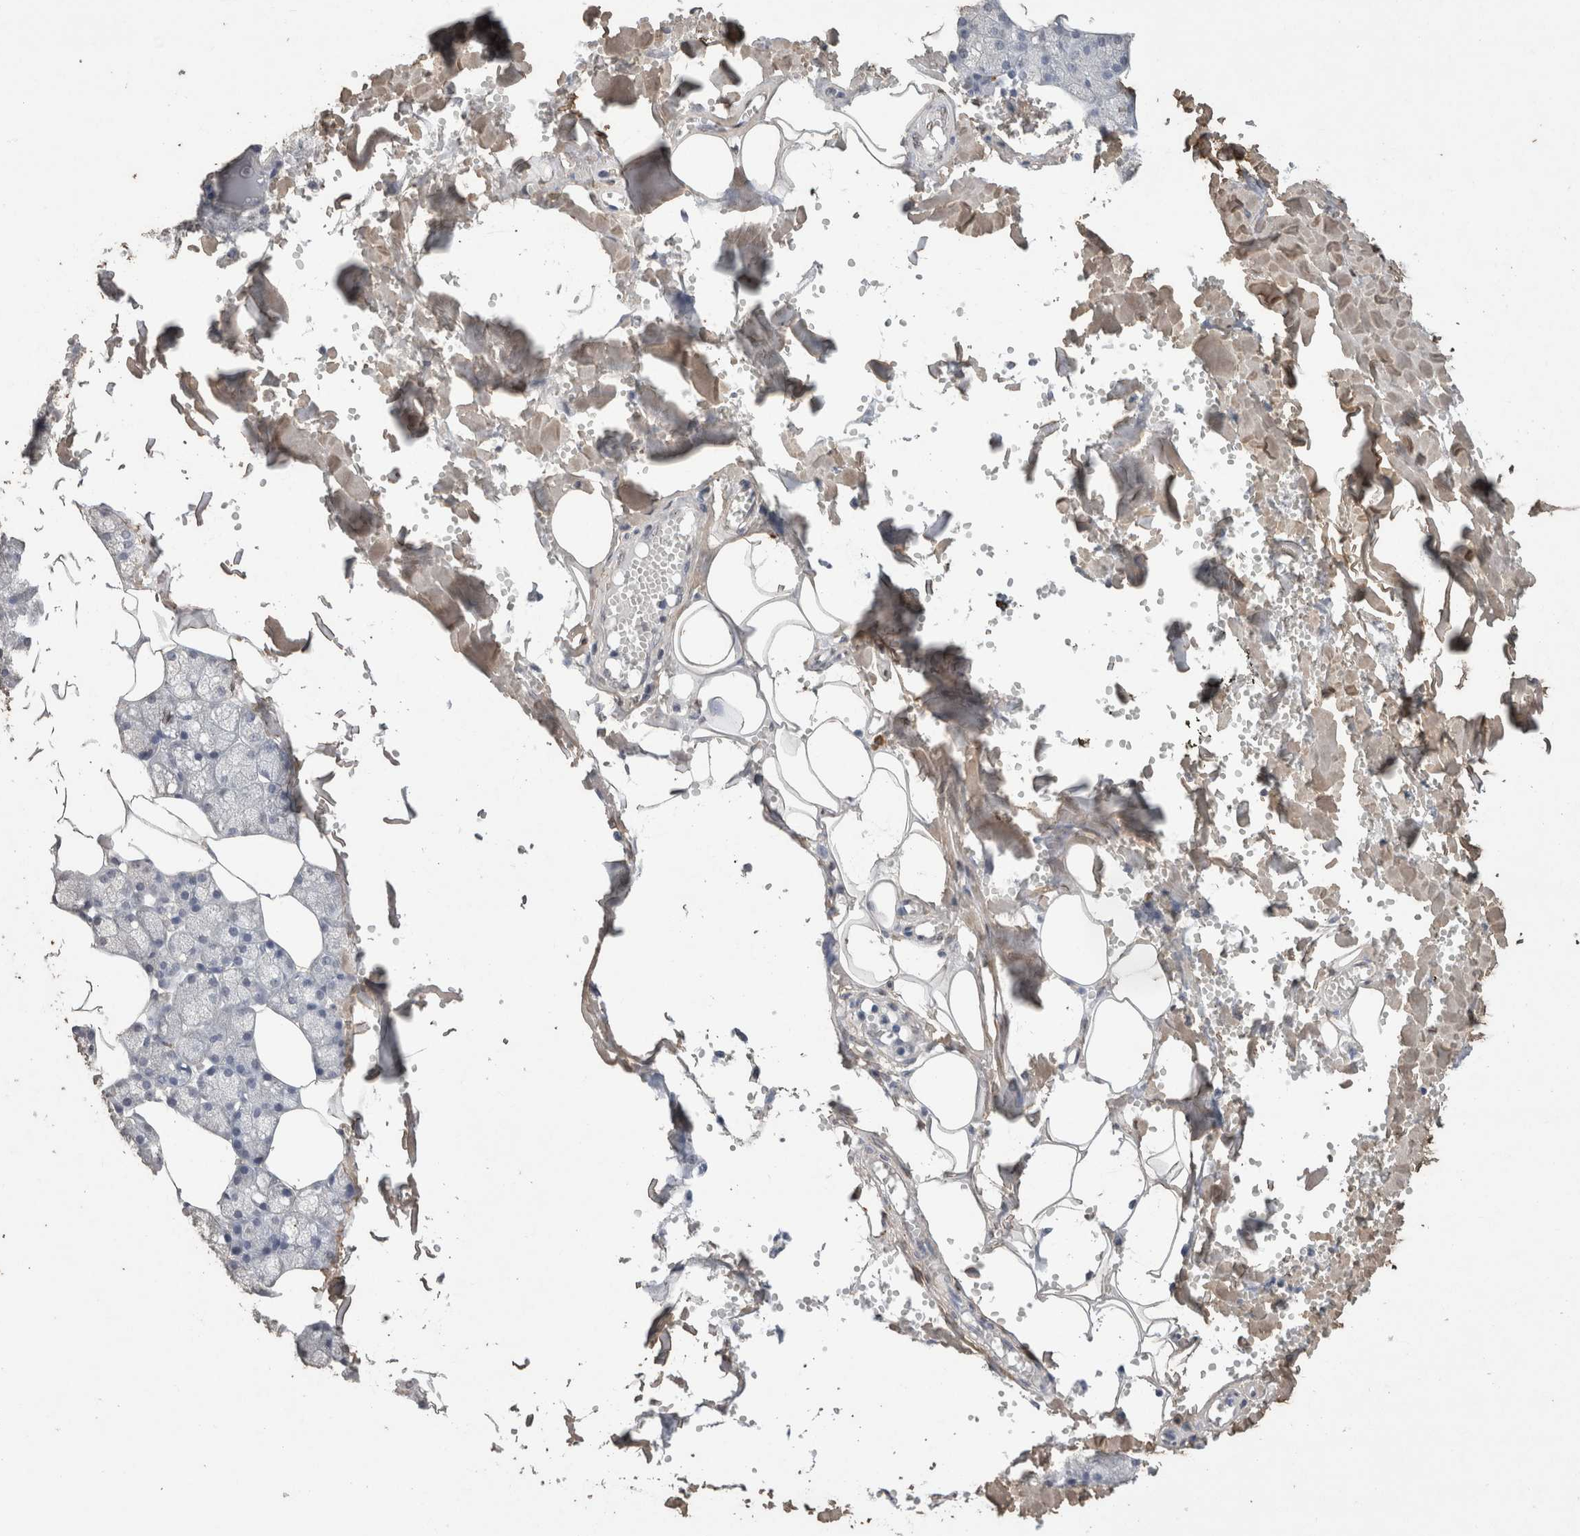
{"staining": {"intensity": "negative", "quantity": "none", "location": "none"}, "tissue": "salivary gland", "cell_type": "Glandular cells", "image_type": "normal", "snomed": [{"axis": "morphology", "description": "Normal tissue, NOS"}, {"axis": "topography", "description": "Salivary gland"}], "caption": "The micrograph exhibits no significant staining in glandular cells of salivary gland.", "gene": "C1QTNF5", "patient": {"sex": "male", "age": 62}}